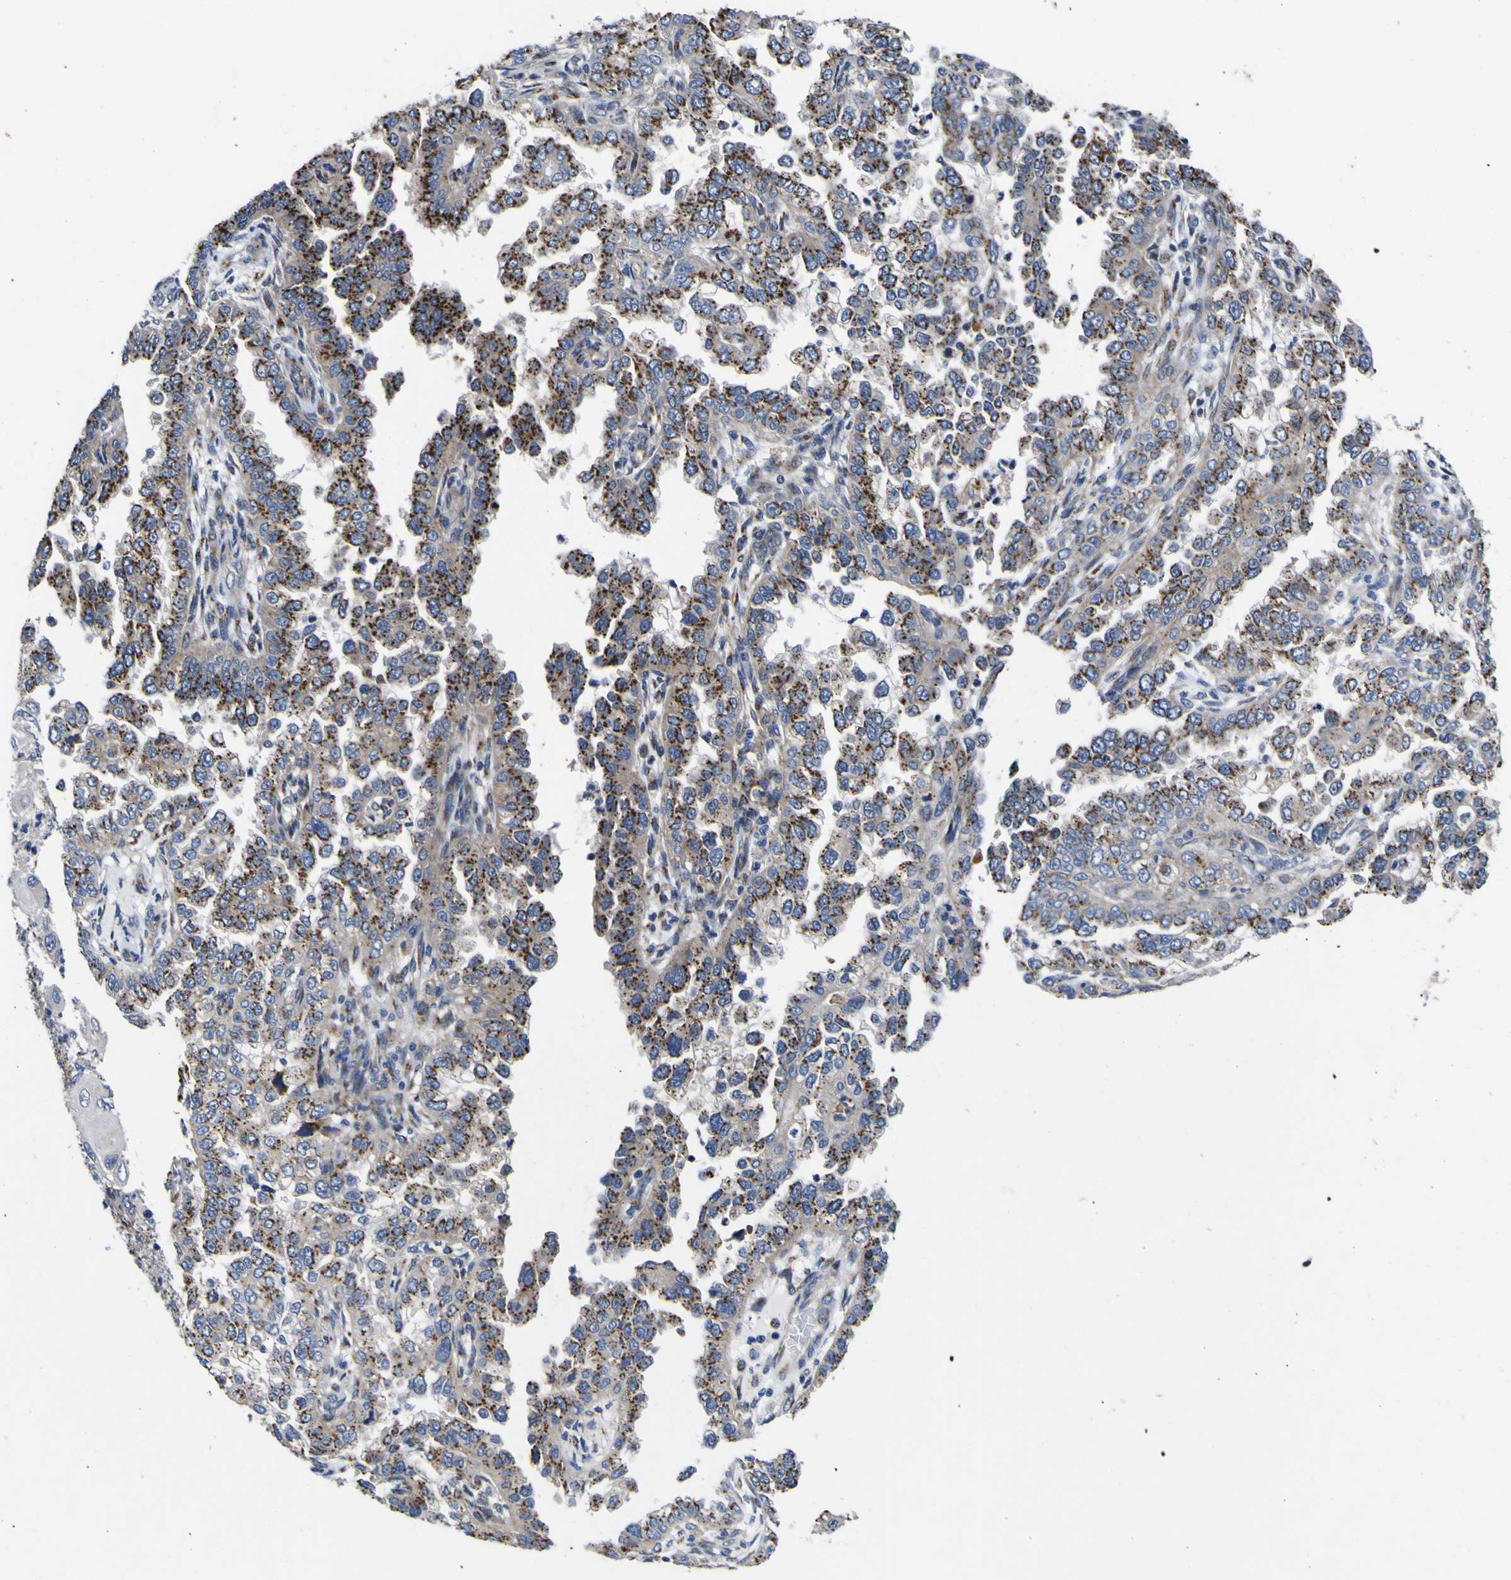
{"staining": {"intensity": "strong", "quantity": ">75%", "location": "cytoplasmic/membranous"}, "tissue": "endometrial cancer", "cell_type": "Tumor cells", "image_type": "cancer", "snomed": [{"axis": "morphology", "description": "Adenocarcinoma, NOS"}, {"axis": "topography", "description": "Endometrium"}], "caption": "A brown stain shows strong cytoplasmic/membranous staining of a protein in human endometrial cancer (adenocarcinoma) tumor cells. (IHC, brightfield microscopy, high magnification).", "gene": "COA1", "patient": {"sex": "female", "age": 85}}